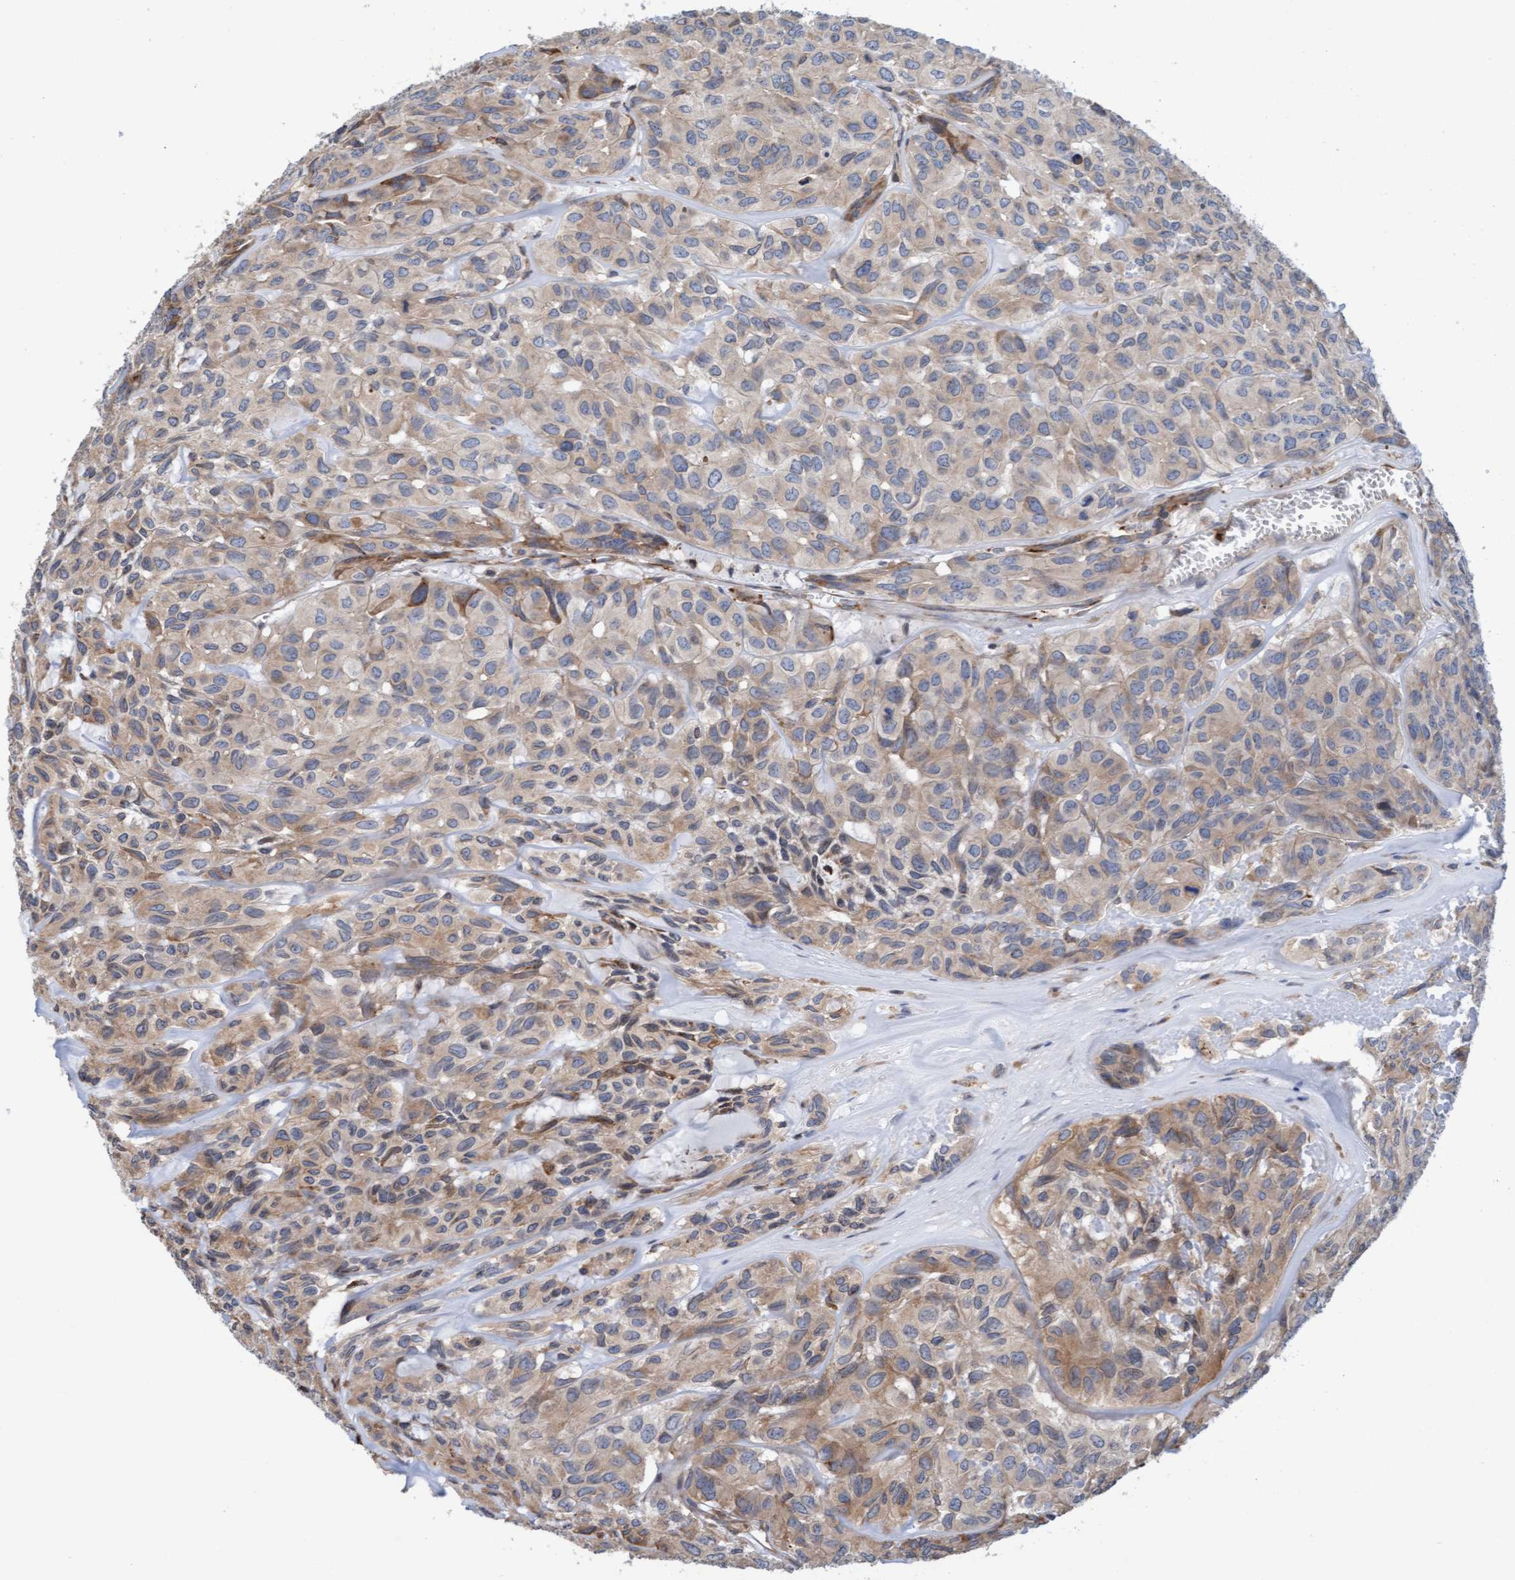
{"staining": {"intensity": "weak", "quantity": ">75%", "location": "cytoplasmic/membranous"}, "tissue": "head and neck cancer", "cell_type": "Tumor cells", "image_type": "cancer", "snomed": [{"axis": "morphology", "description": "Adenocarcinoma, NOS"}, {"axis": "topography", "description": "Salivary gland, NOS"}, {"axis": "topography", "description": "Head-Neck"}], "caption": "Immunohistochemistry (IHC) of human head and neck cancer shows low levels of weak cytoplasmic/membranous positivity in approximately >75% of tumor cells. (DAB IHC, brown staining for protein, blue staining for nuclei).", "gene": "MMP8", "patient": {"sex": "female", "age": 76}}